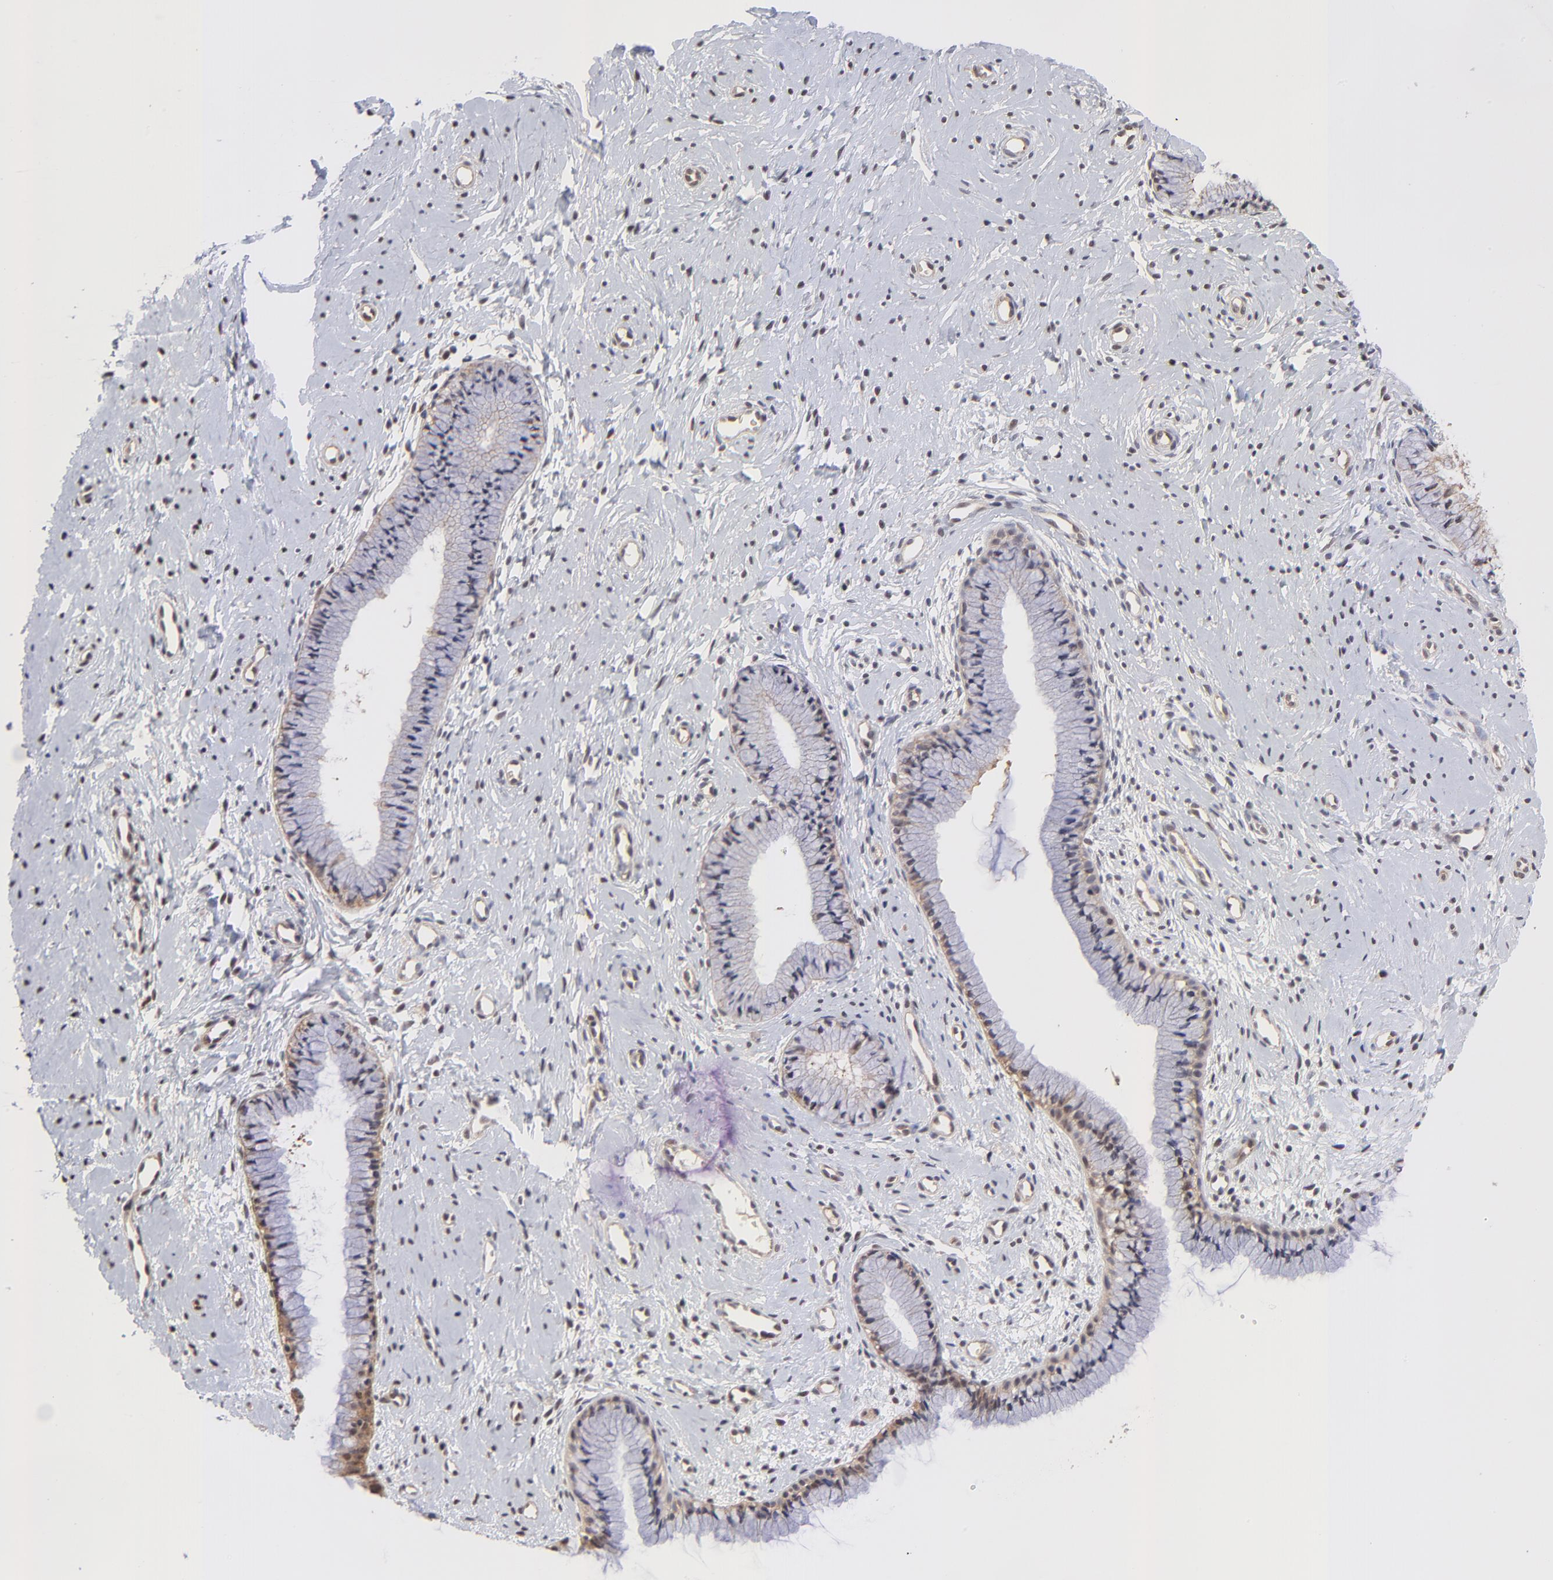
{"staining": {"intensity": "weak", "quantity": ">75%", "location": "cytoplasmic/membranous"}, "tissue": "cervix", "cell_type": "Glandular cells", "image_type": "normal", "snomed": [{"axis": "morphology", "description": "Normal tissue, NOS"}, {"axis": "topography", "description": "Cervix"}], "caption": "Glandular cells demonstrate weak cytoplasmic/membranous positivity in about >75% of cells in benign cervix.", "gene": "PSMC4", "patient": {"sex": "female", "age": 46}}